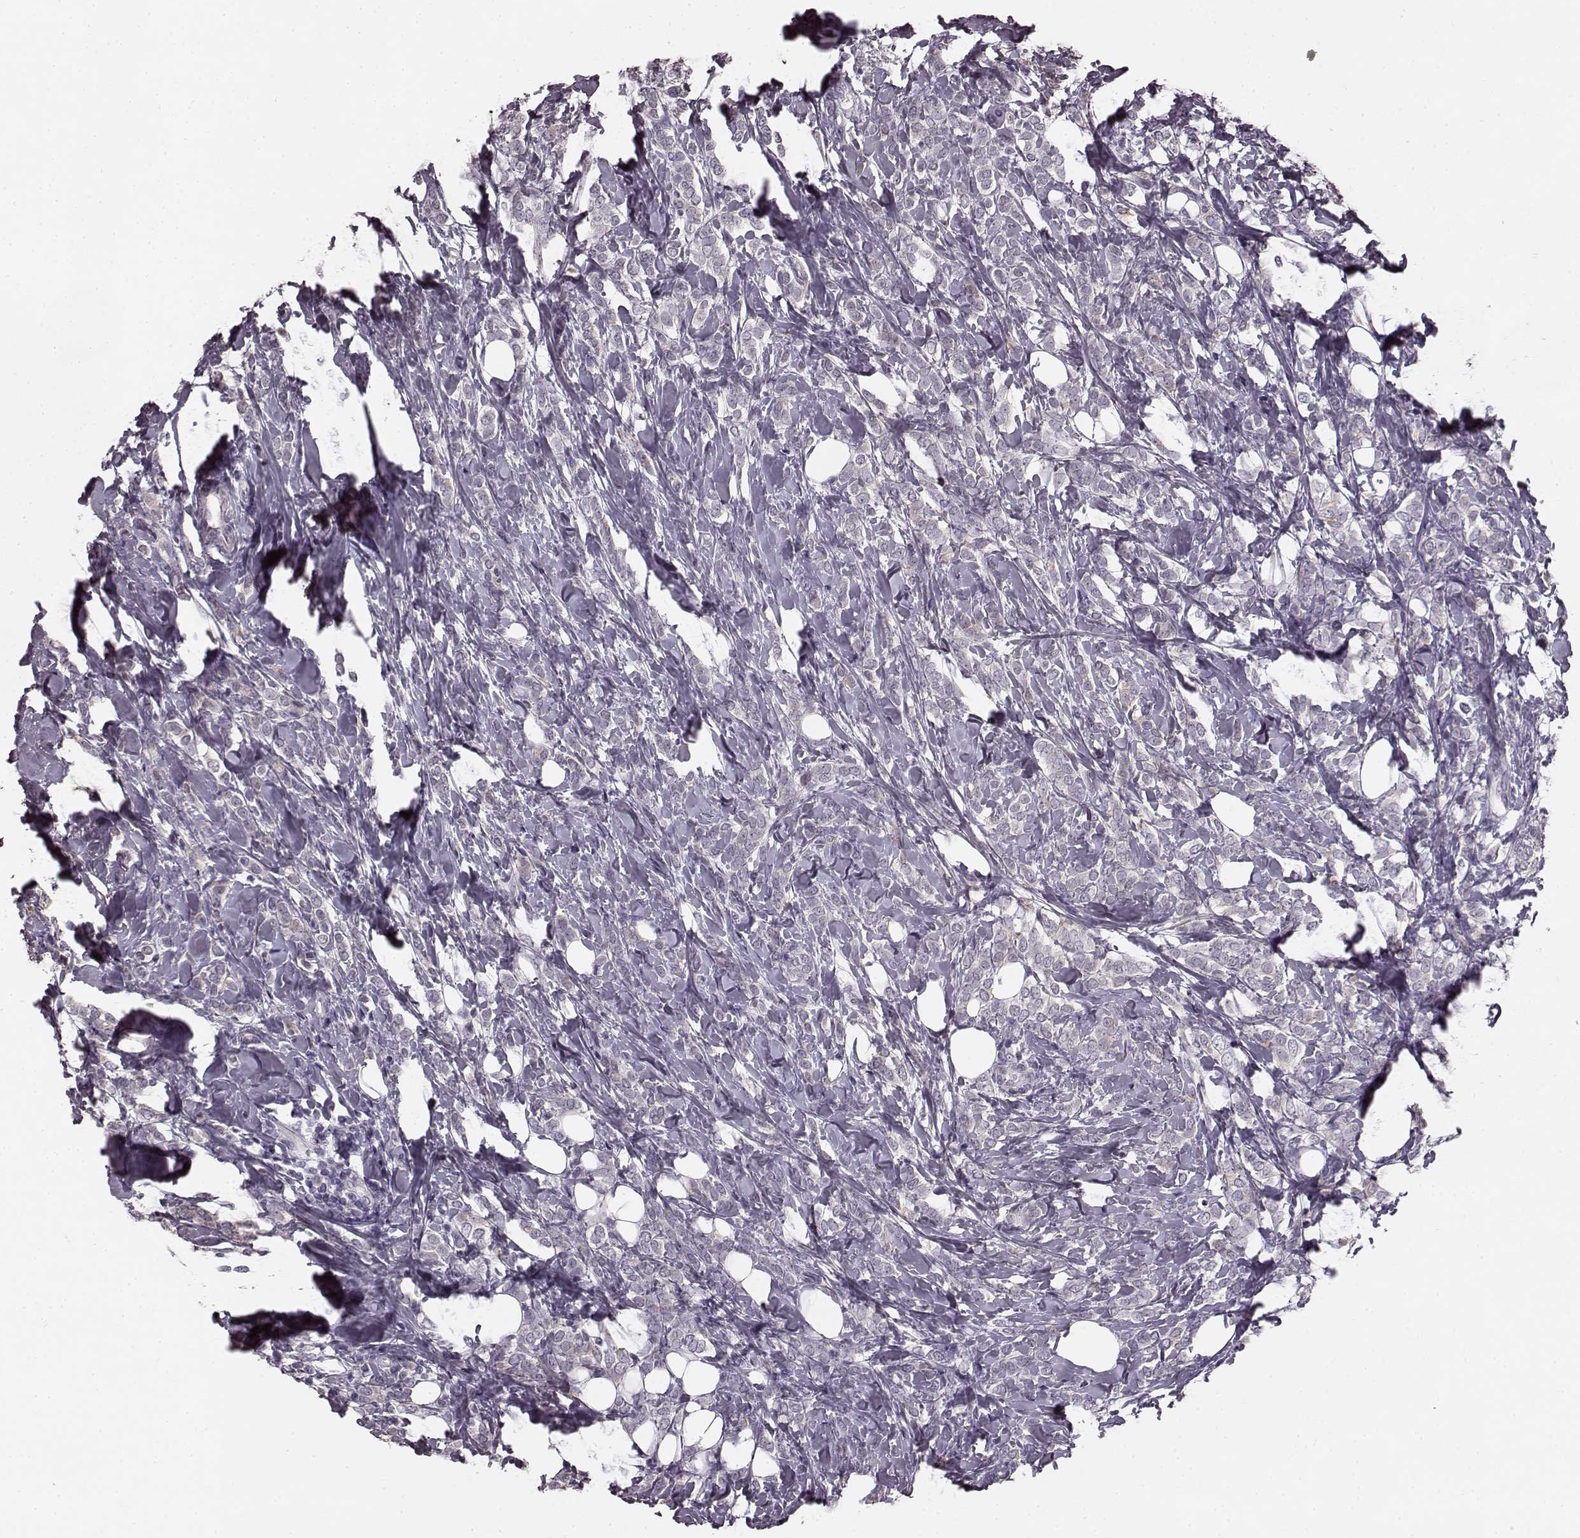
{"staining": {"intensity": "negative", "quantity": "none", "location": "none"}, "tissue": "breast cancer", "cell_type": "Tumor cells", "image_type": "cancer", "snomed": [{"axis": "morphology", "description": "Lobular carcinoma"}, {"axis": "topography", "description": "Breast"}], "caption": "The histopathology image shows no significant staining in tumor cells of breast lobular carcinoma.", "gene": "RIT2", "patient": {"sex": "female", "age": 49}}